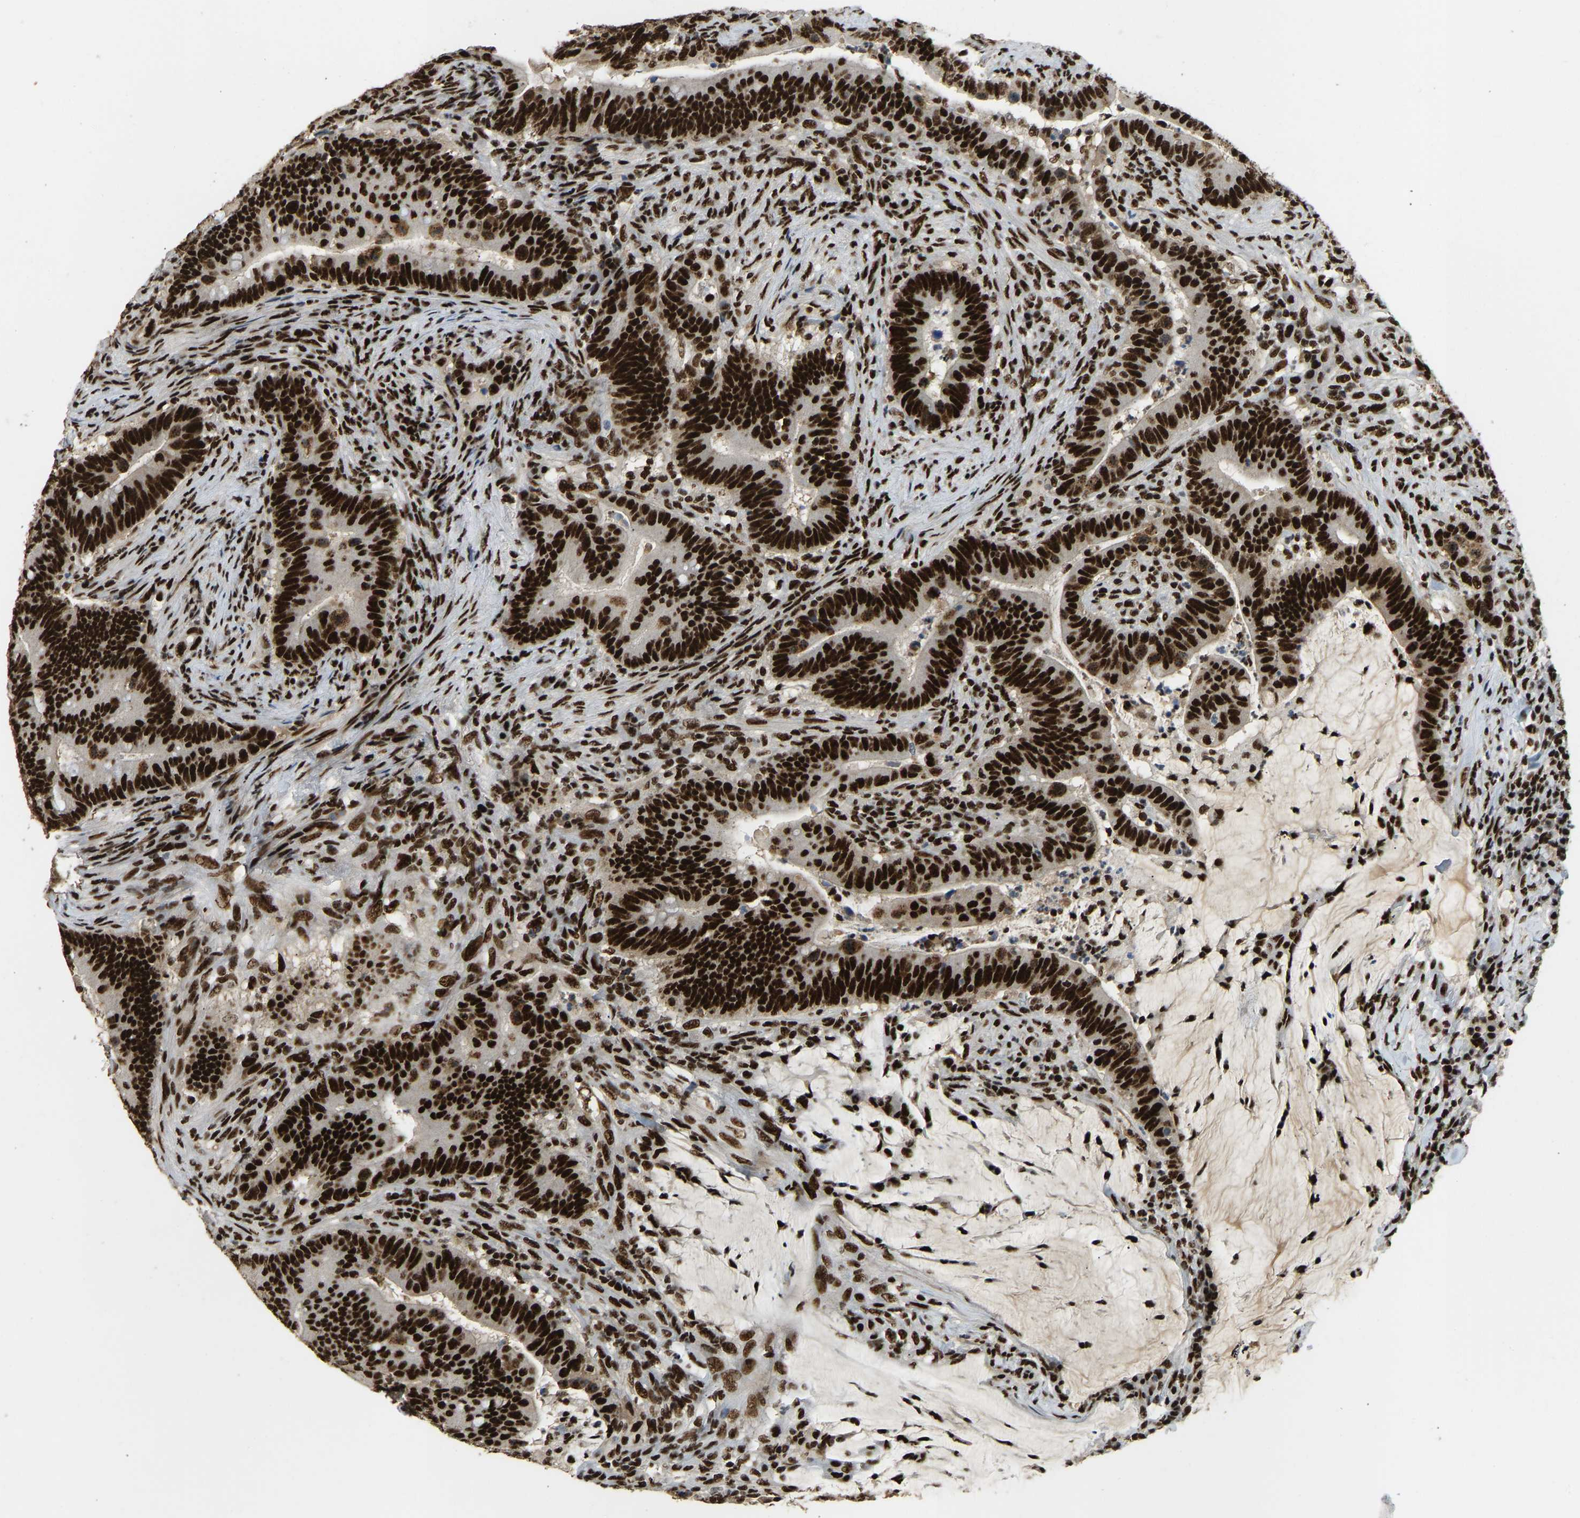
{"staining": {"intensity": "strong", "quantity": ">75%", "location": "nuclear"}, "tissue": "colorectal cancer", "cell_type": "Tumor cells", "image_type": "cancer", "snomed": [{"axis": "morphology", "description": "Normal tissue, NOS"}, {"axis": "morphology", "description": "Adenocarcinoma, NOS"}, {"axis": "topography", "description": "Colon"}], "caption": "Colorectal cancer was stained to show a protein in brown. There is high levels of strong nuclear staining in approximately >75% of tumor cells.", "gene": "FOXK1", "patient": {"sex": "female", "age": 66}}